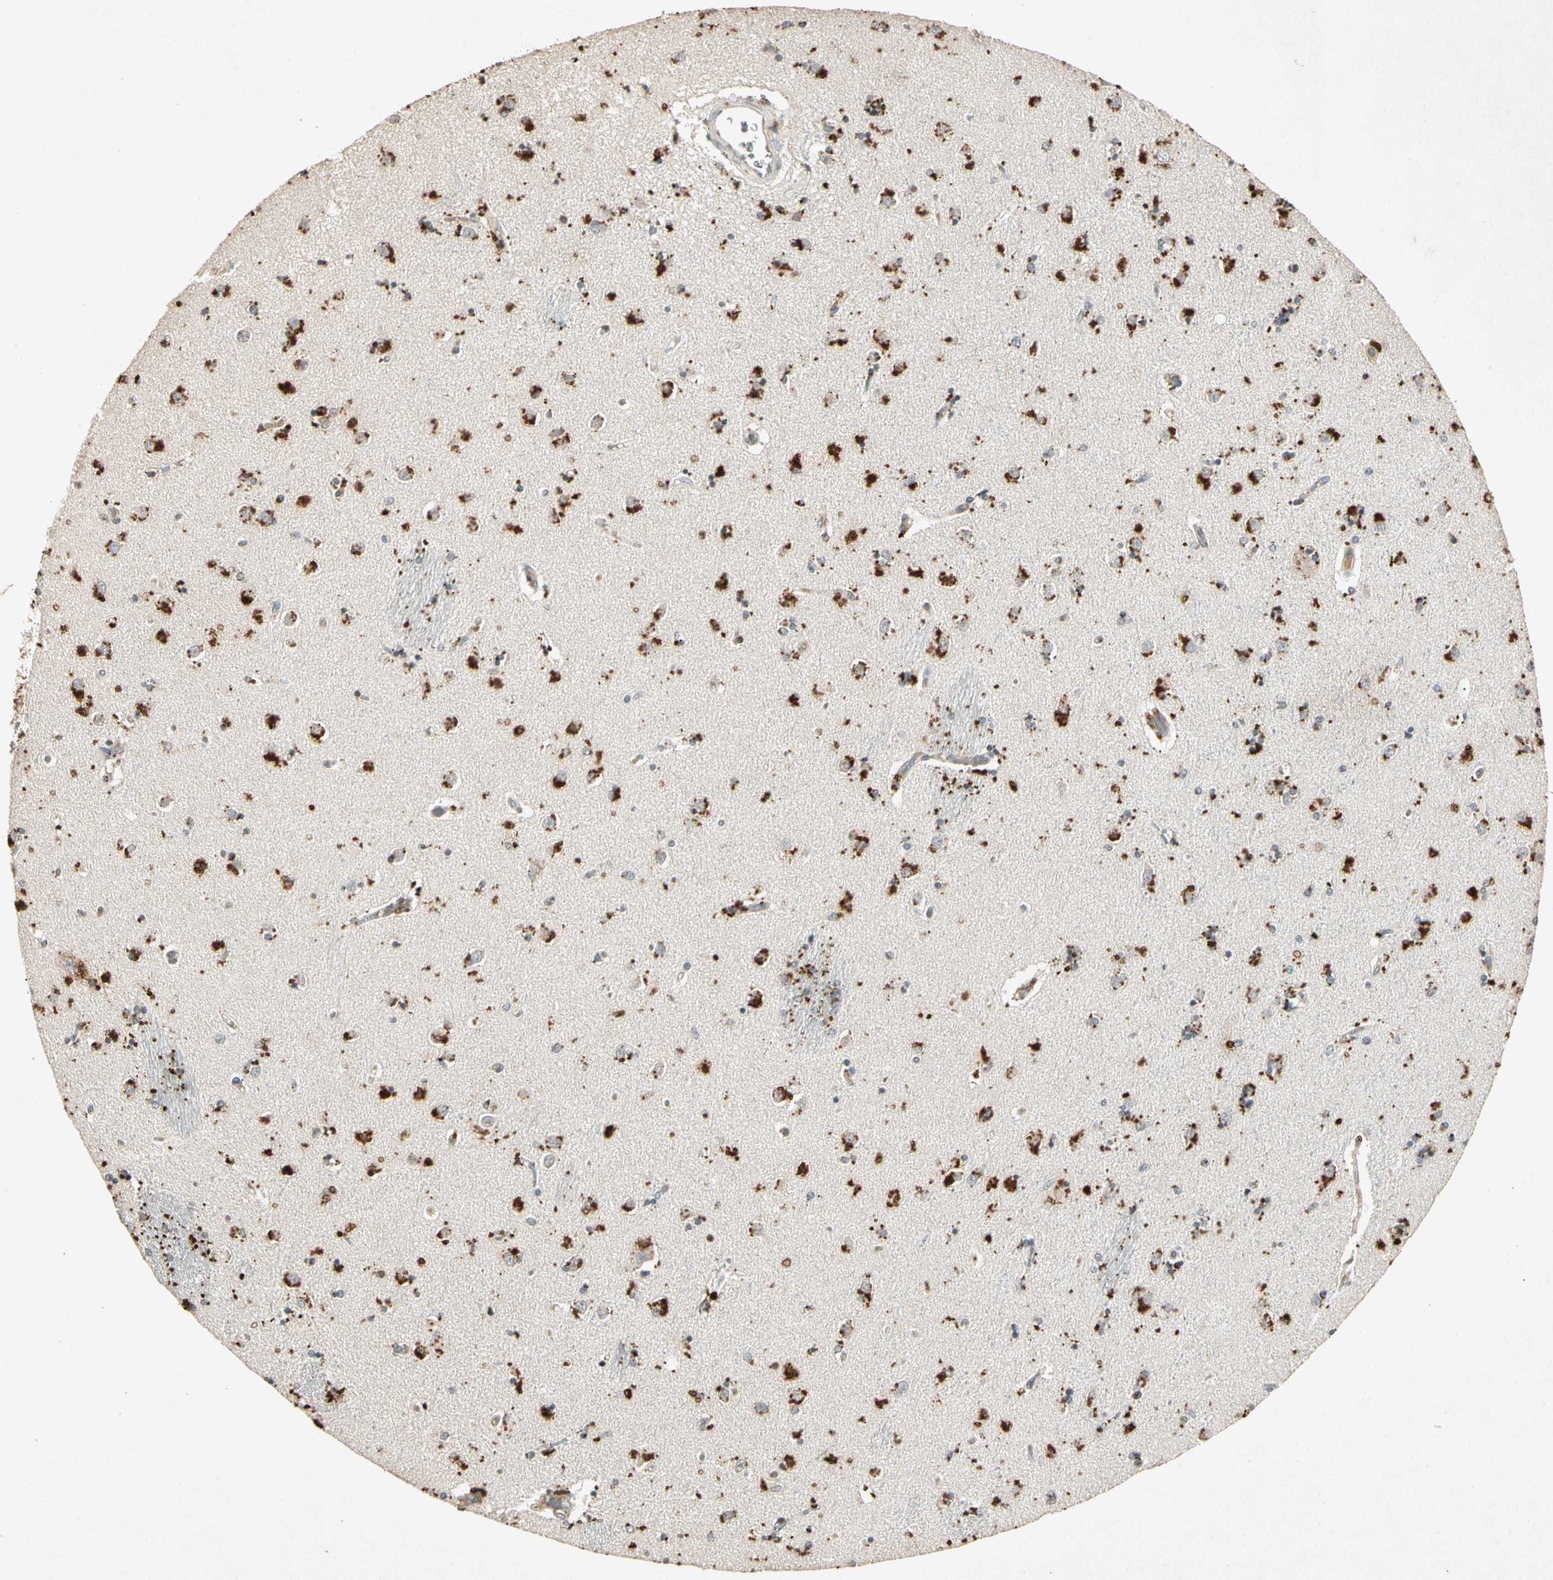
{"staining": {"intensity": "moderate", "quantity": "<25%", "location": "cytoplasmic/membranous"}, "tissue": "caudate", "cell_type": "Glial cells", "image_type": "normal", "snomed": [{"axis": "morphology", "description": "Normal tissue, NOS"}, {"axis": "topography", "description": "Lateral ventricle wall"}], "caption": "Benign caudate displays moderate cytoplasmic/membranous positivity in about <25% of glial cells, visualized by immunohistochemistry.", "gene": "MSRB1", "patient": {"sex": "female", "age": 54}}